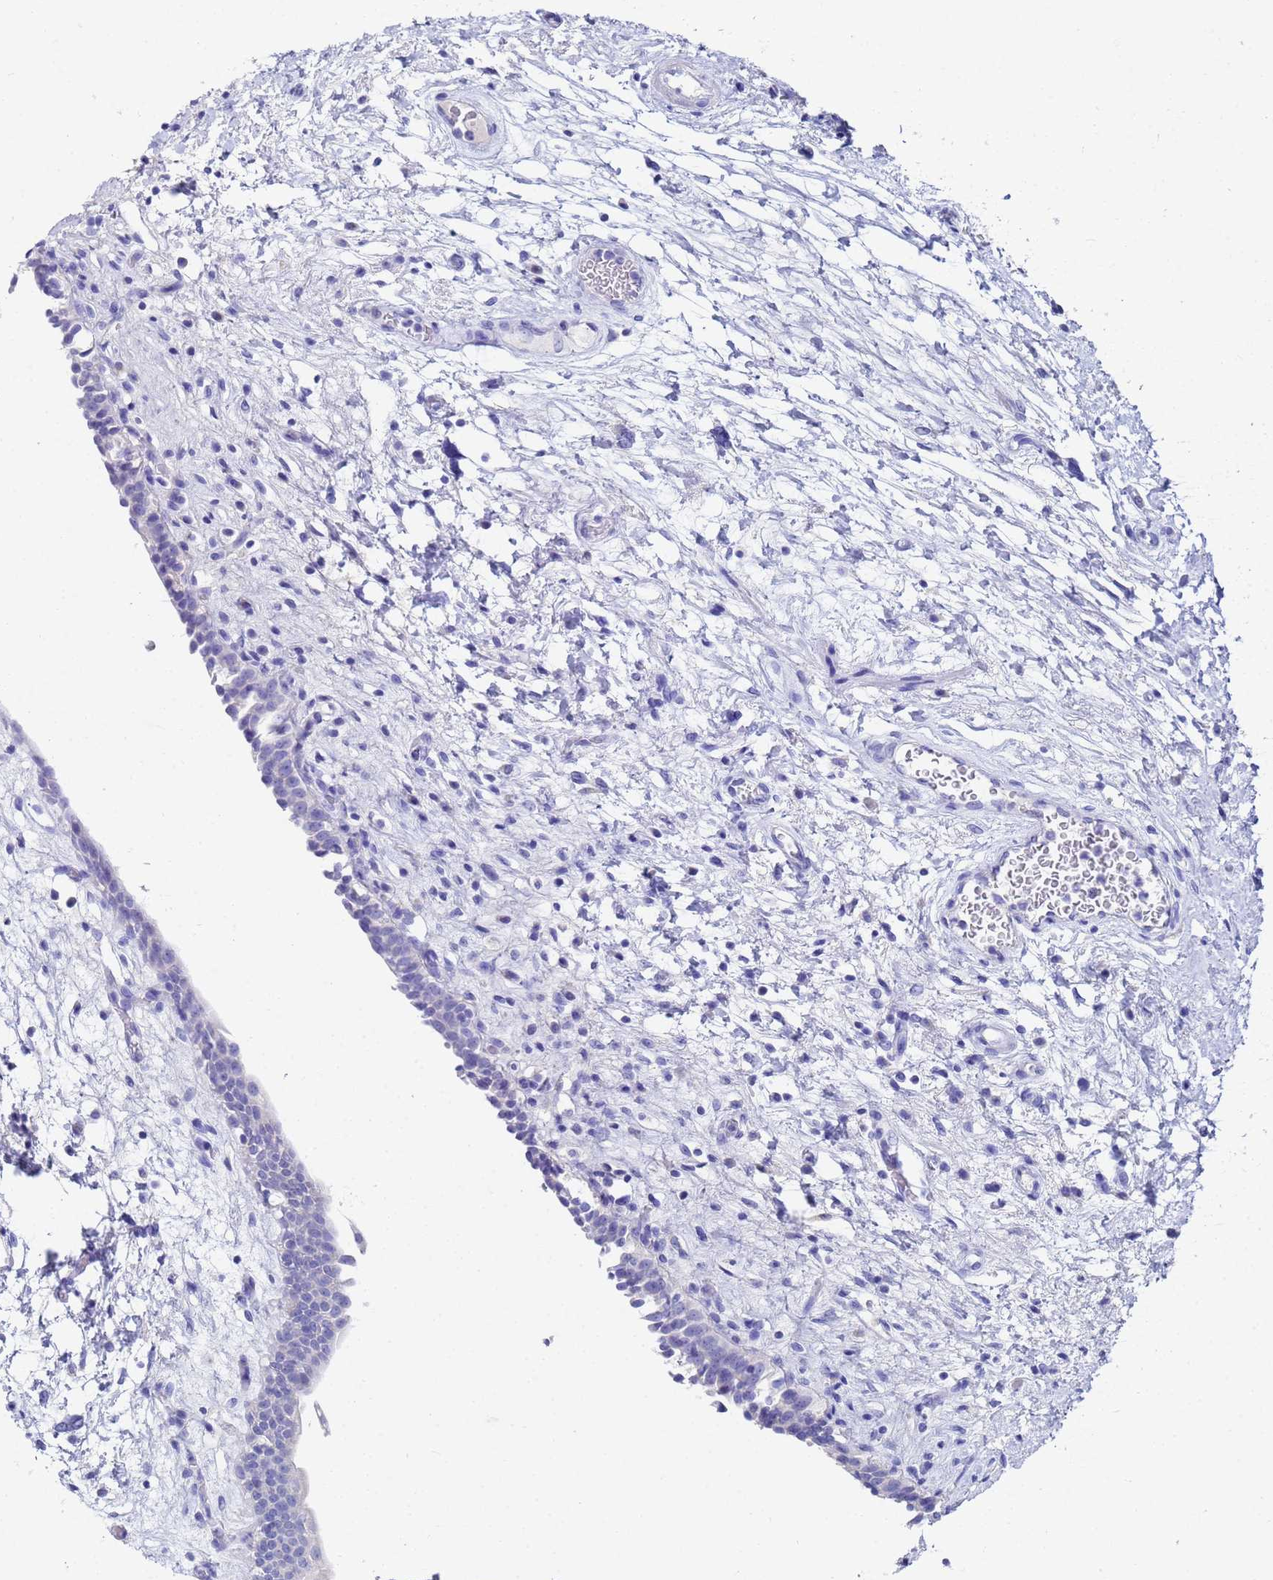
{"staining": {"intensity": "negative", "quantity": "none", "location": "none"}, "tissue": "urinary bladder", "cell_type": "Urothelial cells", "image_type": "normal", "snomed": [{"axis": "morphology", "description": "Normal tissue, NOS"}, {"axis": "topography", "description": "Urinary bladder"}], "caption": "IHC image of normal urinary bladder: human urinary bladder stained with DAB (3,3'-diaminobenzidine) reveals no significant protein positivity in urothelial cells. (Immunohistochemistry, brightfield microscopy, high magnification).", "gene": "C2orf72", "patient": {"sex": "male", "age": 83}}